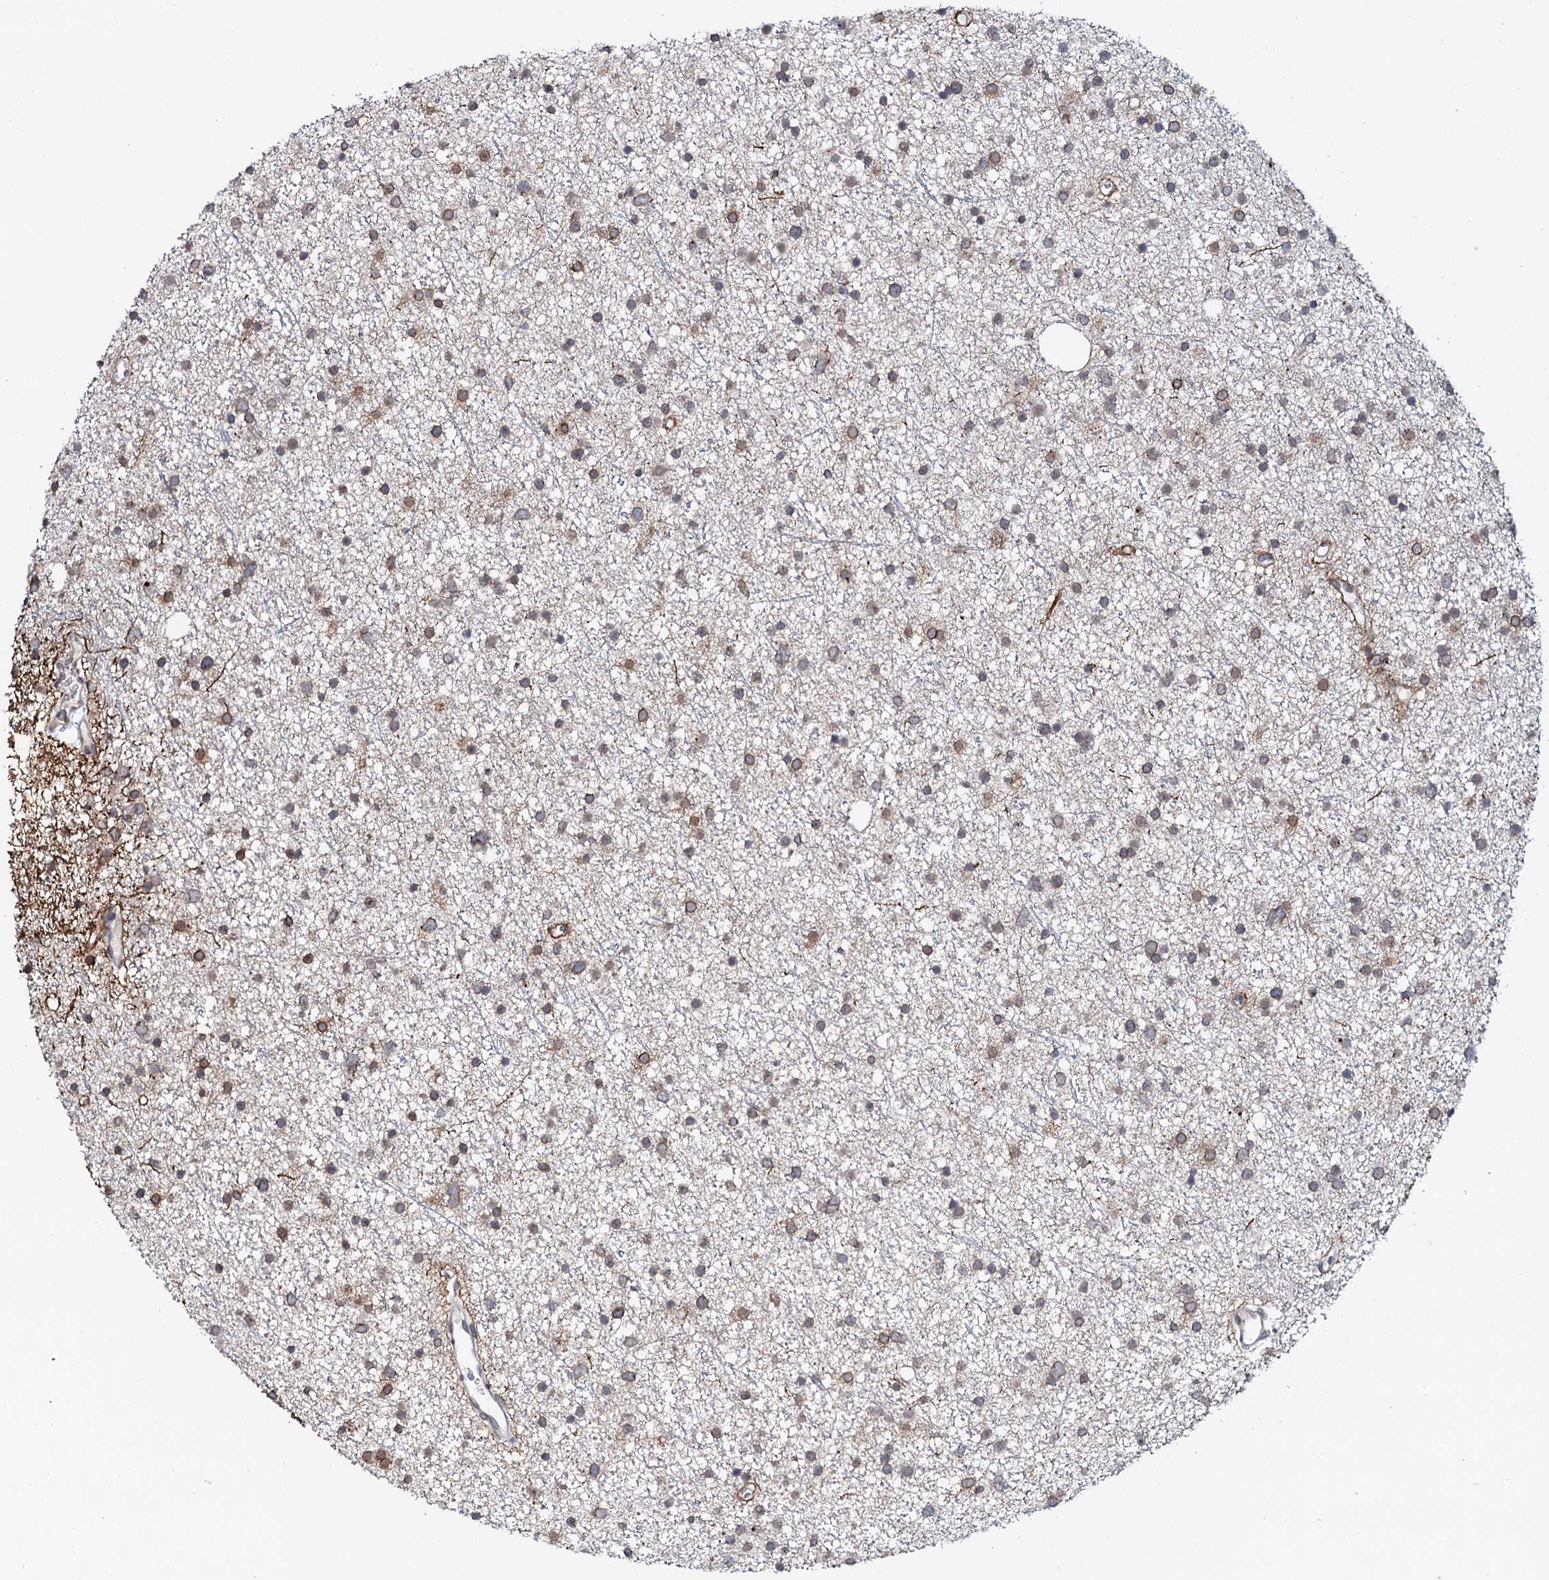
{"staining": {"intensity": "moderate", "quantity": "25%-75%", "location": "cytoplasmic/membranous,nuclear"}, "tissue": "glioma", "cell_type": "Tumor cells", "image_type": "cancer", "snomed": [{"axis": "morphology", "description": "Glioma, malignant, Low grade"}, {"axis": "topography", "description": "Cerebral cortex"}], "caption": "Brown immunohistochemical staining in human malignant glioma (low-grade) displays moderate cytoplasmic/membranous and nuclear staining in about 25%-75% of tumor cells.", "gene": "SNTA1", "patient": {"sex": "female", "age": 39}}